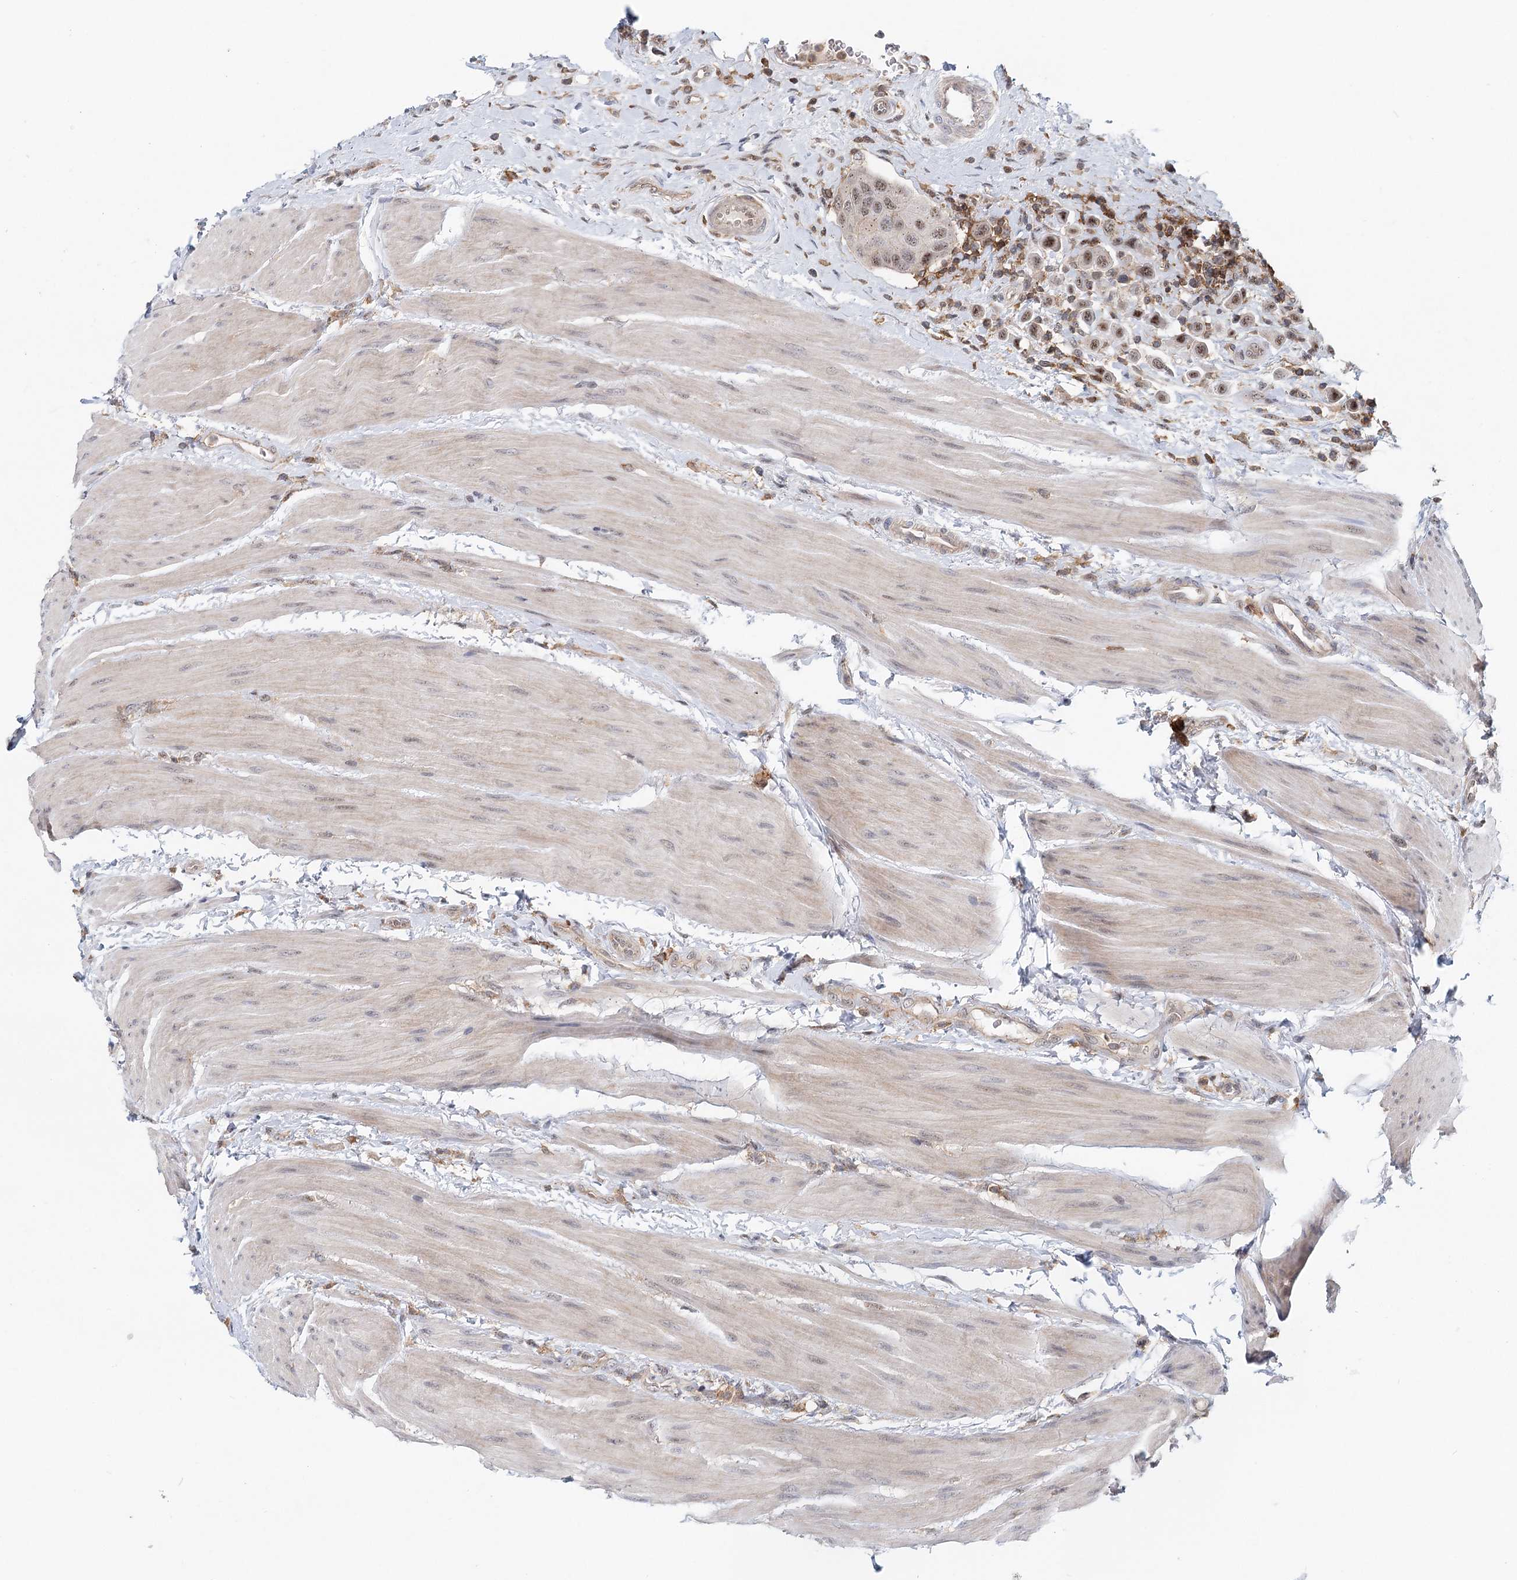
{"staining": {"intensity": "moderate", "quantity": ">75%", "location": "nuclear"}, "tissue": "urothelial cancer", "cell_type": "Tumor cells", "image_type": "cancer", "snomed": [{"axis": "morphology", "description": "Urothelial carcinoma, High grade"}, {"axis": "topography", "description": "Urinary bladder"}], "caption": "Immunohistochemistry (IHC) (DAB (3,3'-diaminobenzidine)) staining of urothelial carcinoma (high-grade) exhibits moderate nuclear protein expression in approximately >75% of tumor cells.", "gene": "CDC42SE2", "patient": {"sex": "male", "age": 50}}